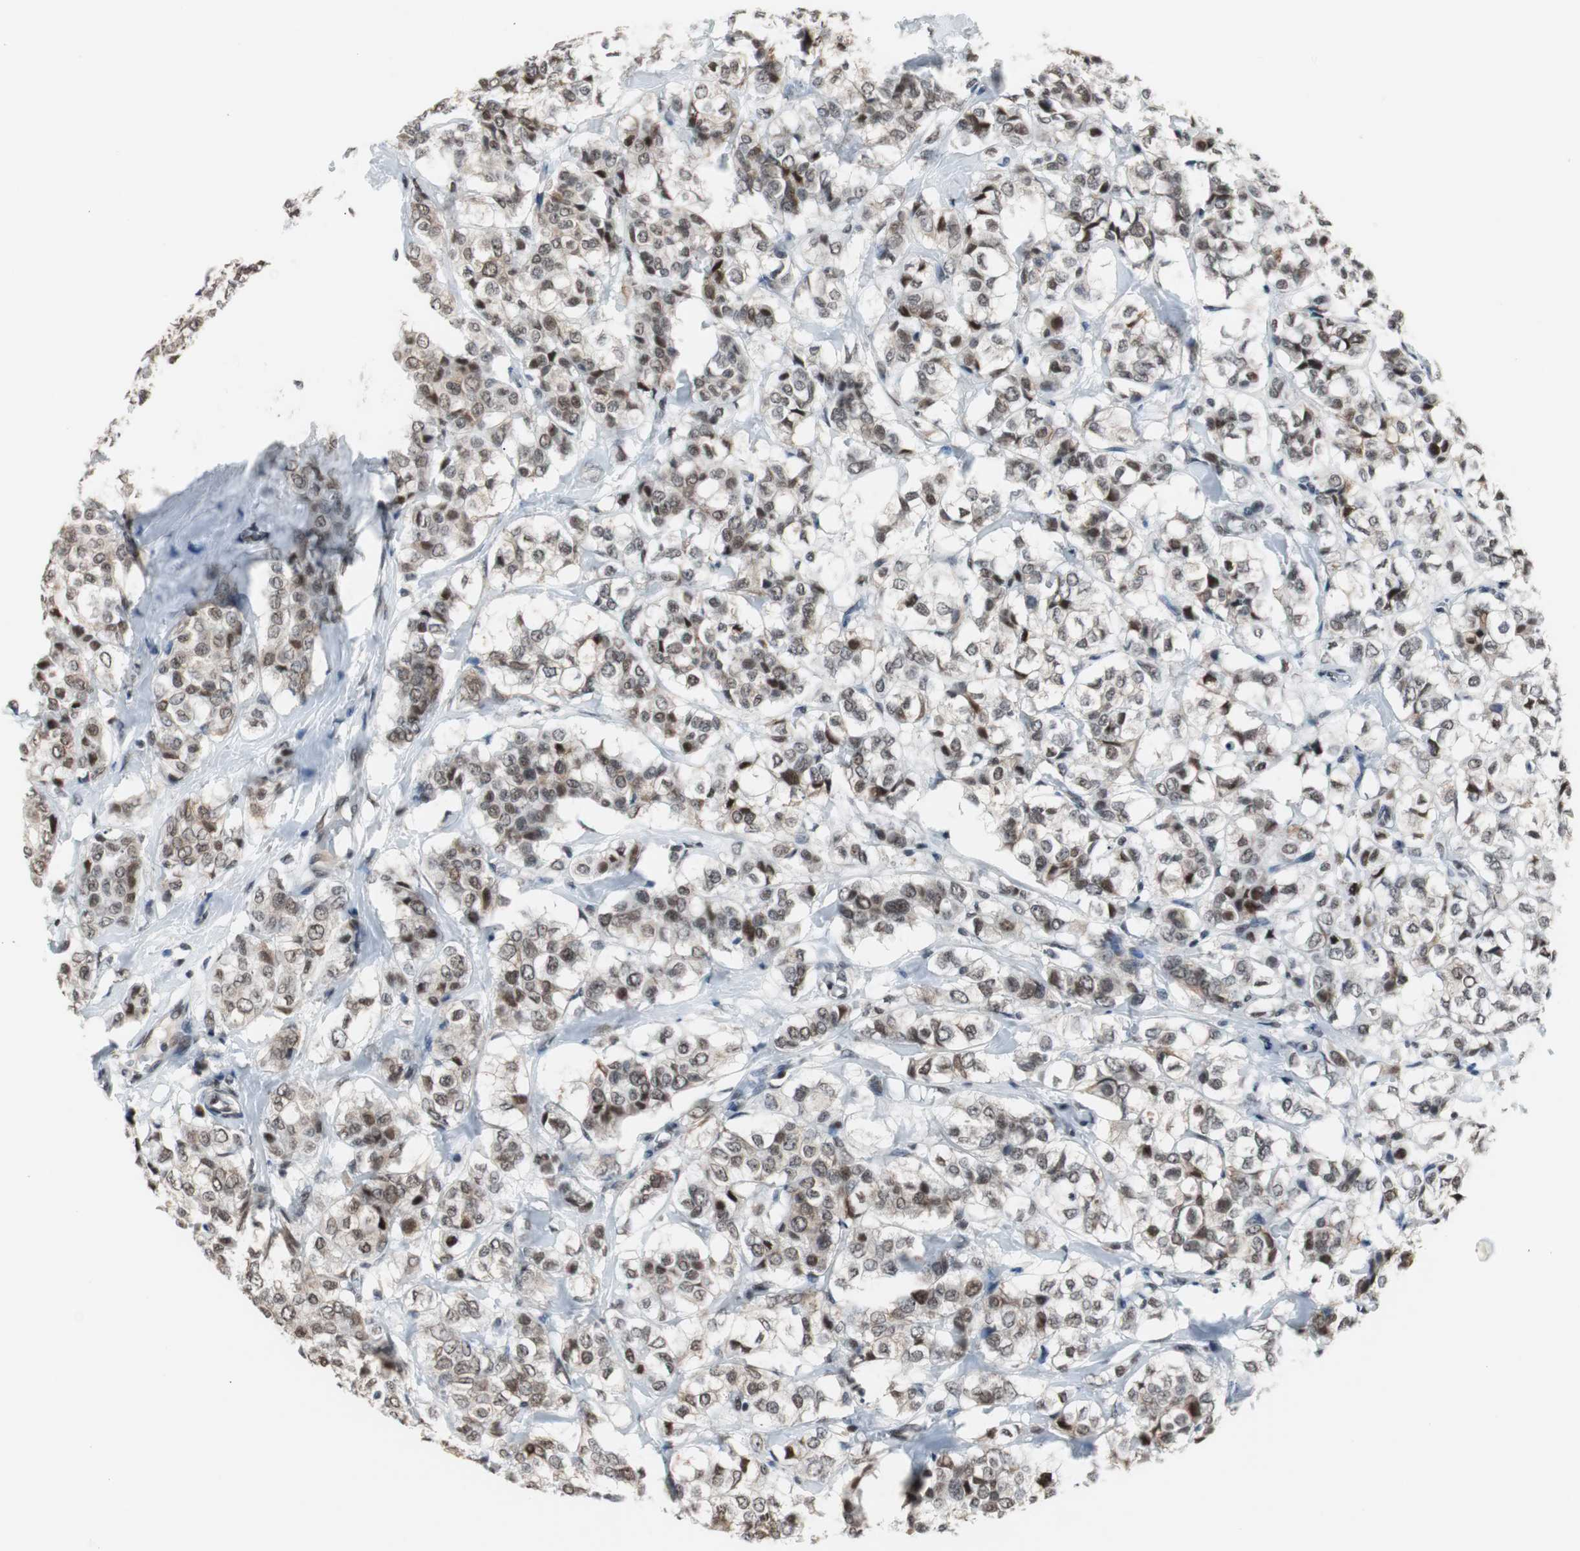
{"staining": {"intensity": "moderate", "quantity": ">75%", "location": "nuclear"}, "tissue": "breast cancer", "cell_type": "Tumor cells", "image_type": "cancer", "snomed": [{"axis": "morphology", "description": "Lobular carcinoma"}, {"axis": "topography", "description": "Breast"}], "caption": "Tumor cells reveal medium levels of moderate nuclear staining in approximately >75% of cells in human breast lobular carcinoma.", "gene": "TAF7", "patient": {"sex": "female", "age": 60}}